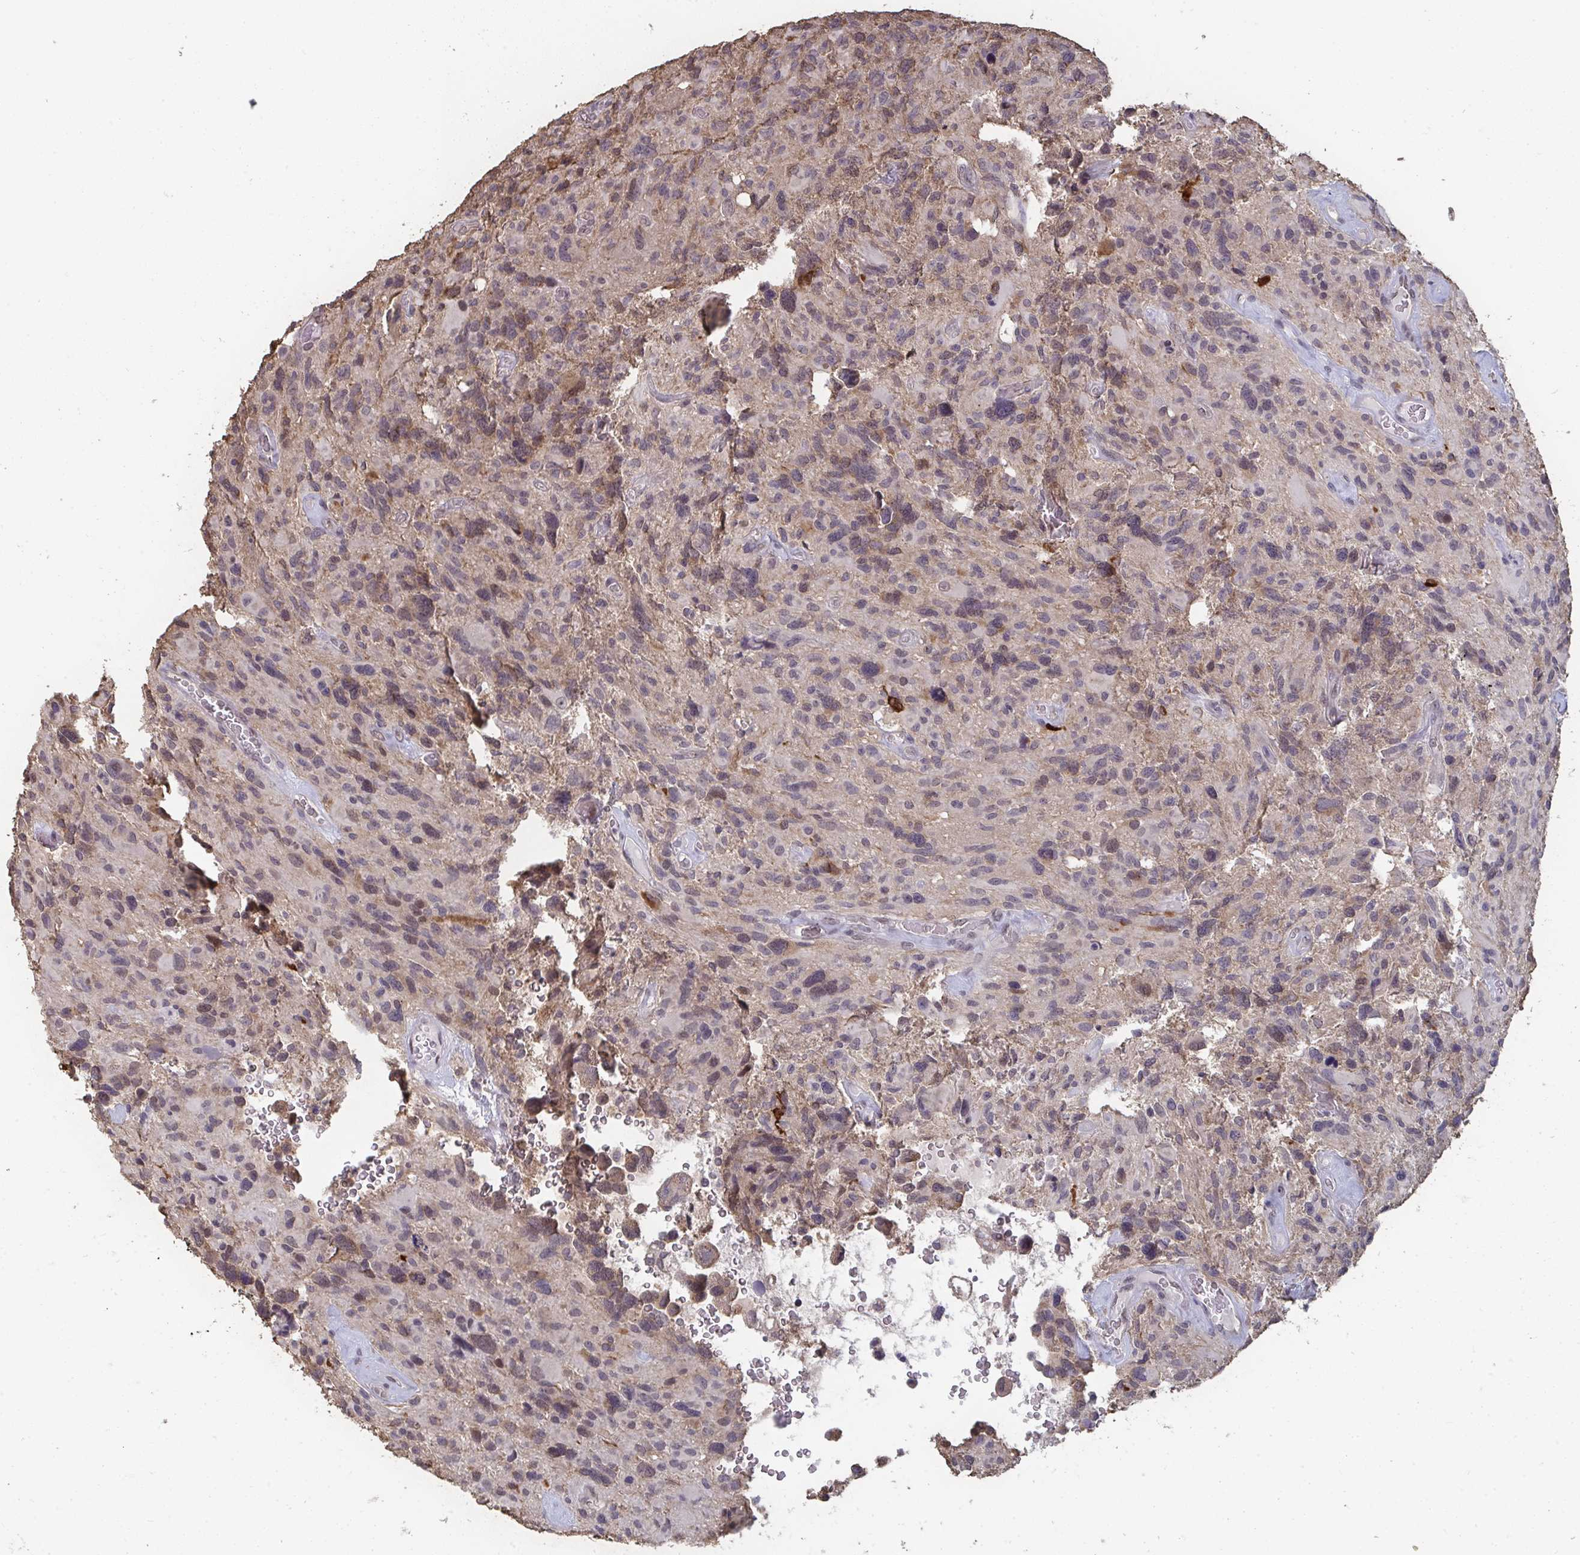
{"staining": {"intensity": "negative", "quantity": "none", "location": "none"}, "tissue": "glioma", "cell_type": "Tumor cells", "image_type": "cancer", "snomed": [{"axis": "morphology", "description": "Glioma, malignant, High grade"}, {"axis": "topography", "description": "Brain"}], "caption": "DAB immunohistochemical staining of human malignant high-grade glioma reveals no significant positivity in tumor cells.", "gene": "LIX1", "patient": {"sex": "male", "age": 49}}